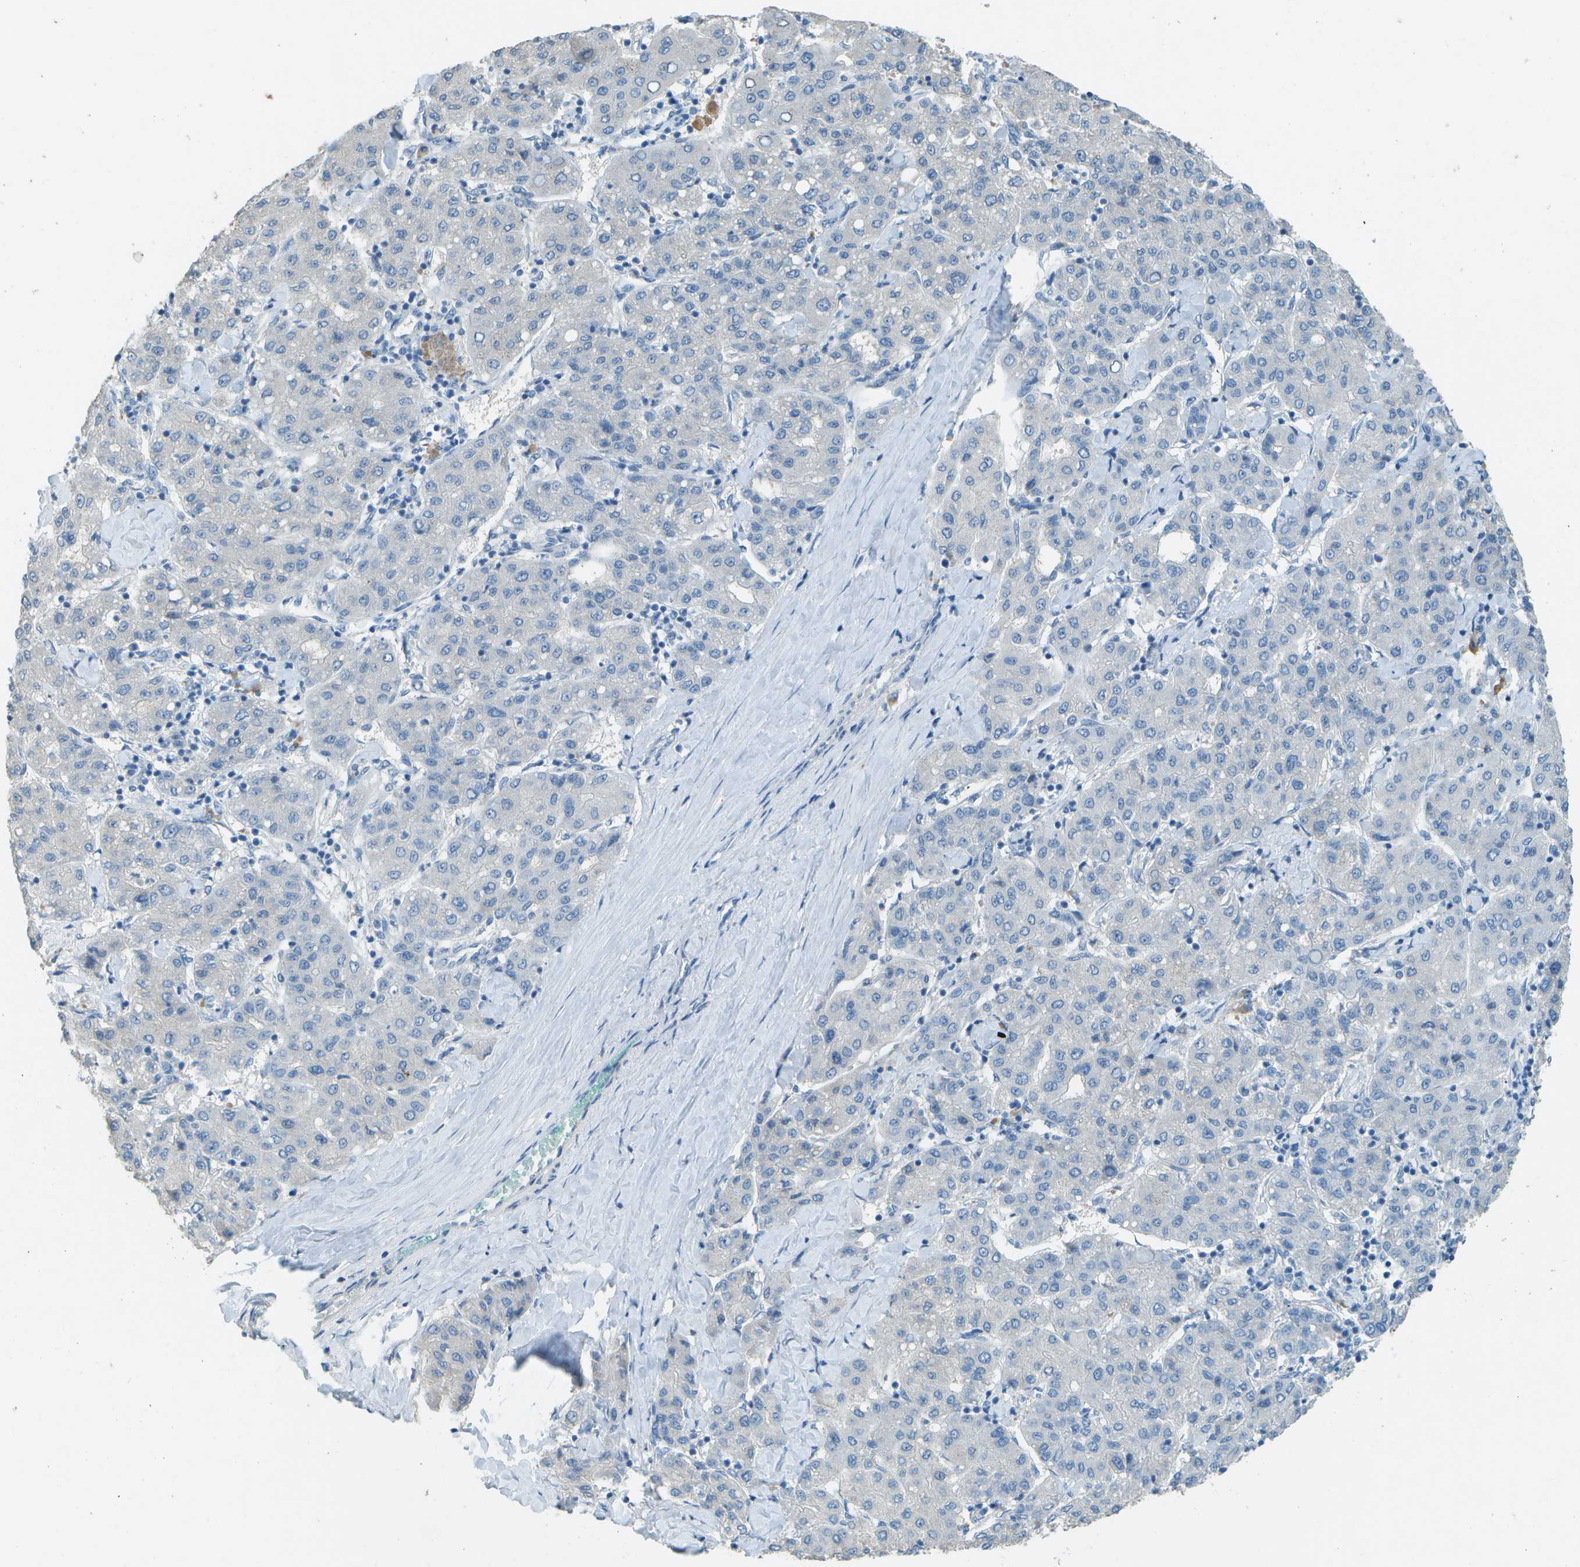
{"staining": {"intensity": "negative", "quantity": "none", "location": "none"}, "tissue": "liver cancer", "cell_type": "Tumor cells", "image_type": "cancer", "snomed": [{"axis": "morphology", "description": "Carcinoma, Hepatocellular, NOS"}, {"axis": "topography", "description": "Liver"}], "caption": "Immunohistochemistry of human liver cancer (hepatocellular carcinoma) exhibits no expression in tumor cells.", "gene": "LGI2", "patient": {"sex": "male", "age": 65}}